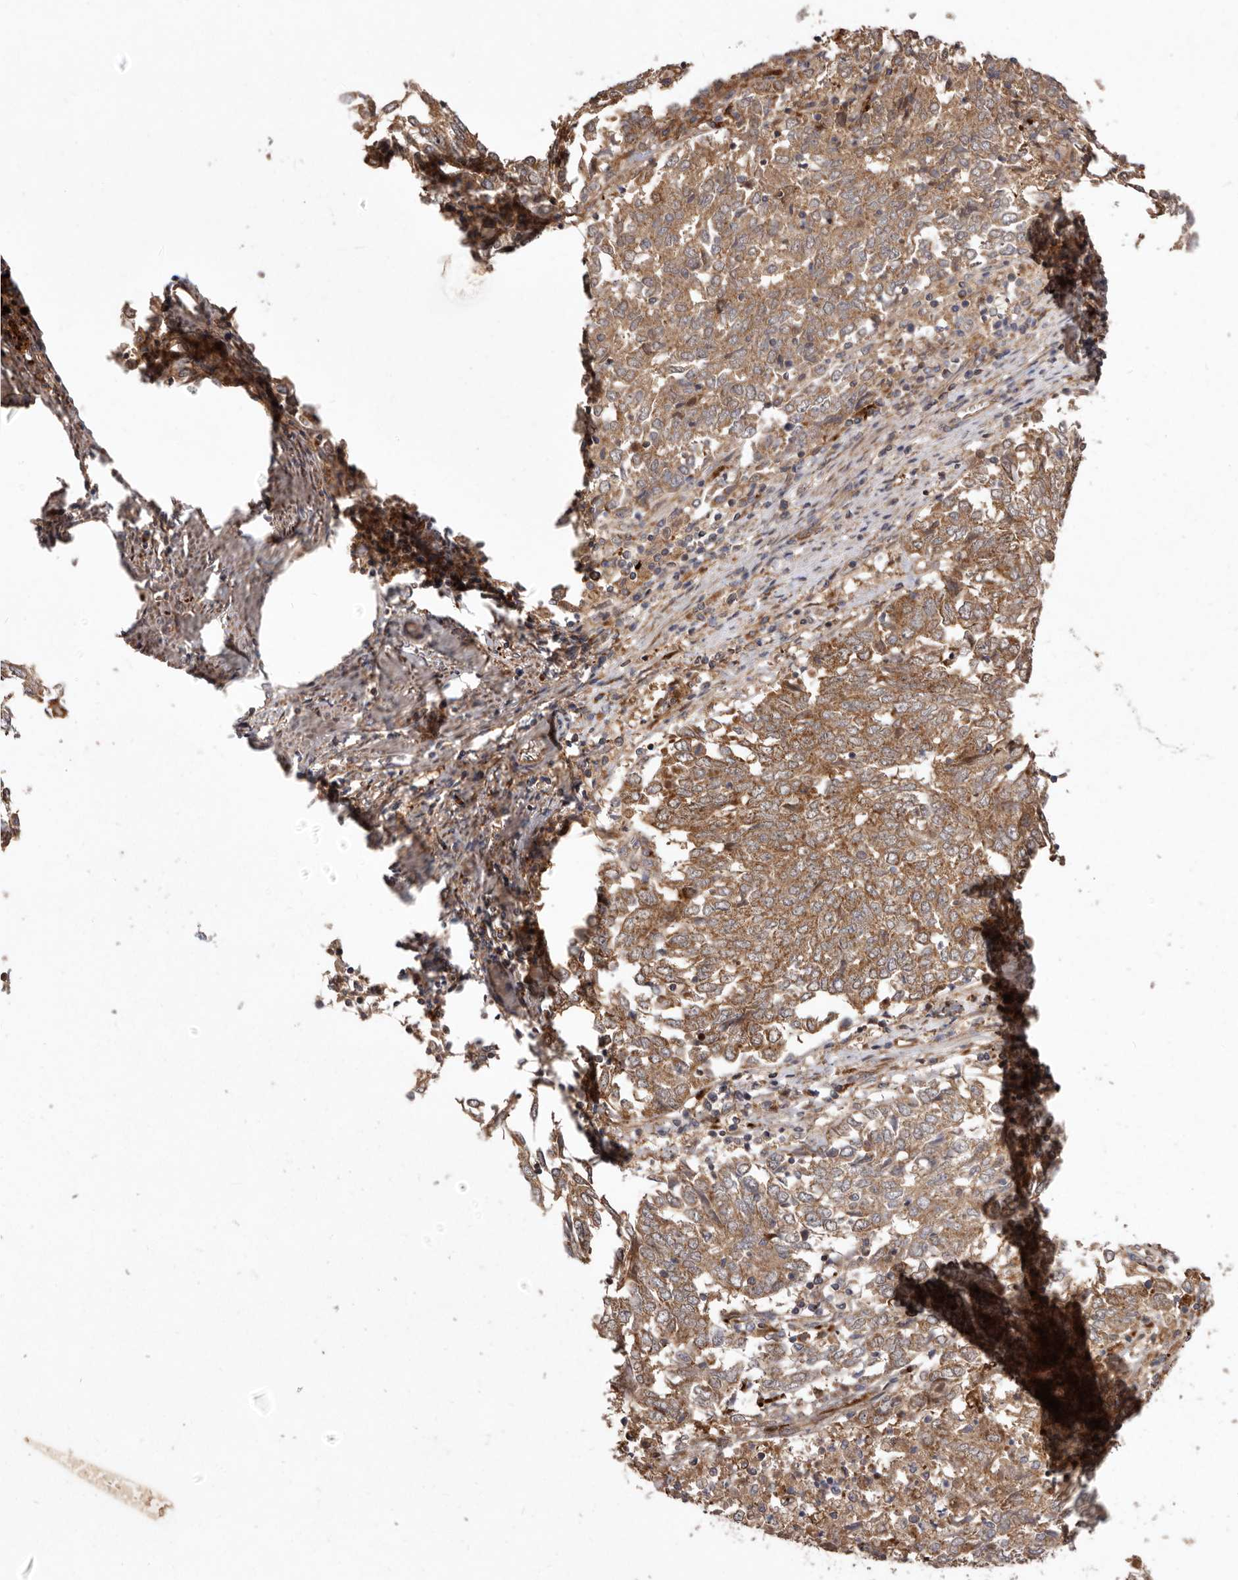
{"staining": {"intensity": "moderate", "quantity": ">75%", "location": "cytoplasmic/membranous"}, "tissue": "endometrial cancer", "cell_type": "Tumor cells", "image_type": "cancer", "snomed": [{"axis": "morphology", "description": "Adenocarcinoma, NOS"}, {"axis": "topography", "description": "Endometrium"}], "caption": "Tumor cells reveal medium levels of moderate cytoplasmic/membranous staining in about >75% of cells in endometrial adenocarcinoma. The protein of interest is shown in brown color, while the nuclei are stained blue.", "gene": "FLAD1", "patient": {"sex": "female", "age": 80}}